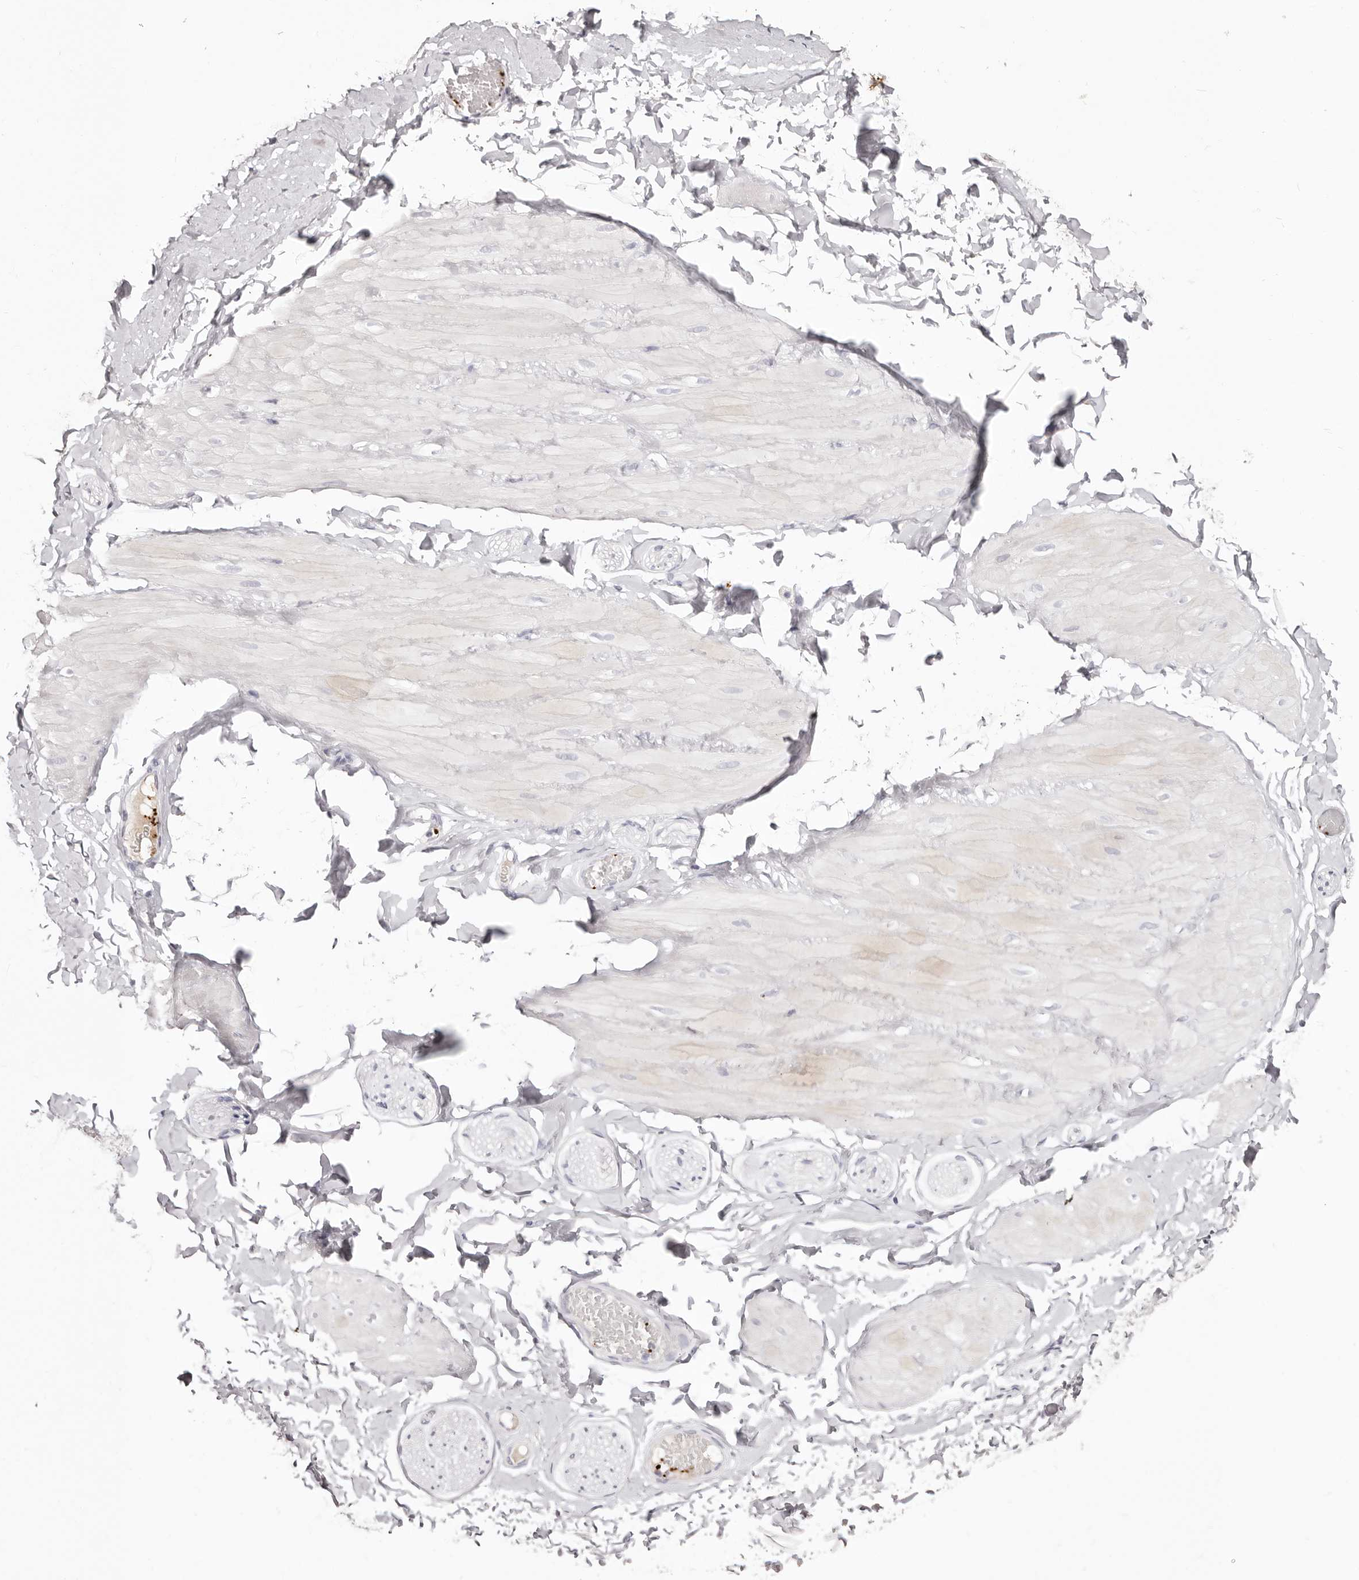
{"staining": {"intensity": "negative", "quantity": "none", "location": "none"}, "tissue": "adipose tissue", "cell_type": "Adipocytes", "image_type": "normal", "snomed": [{"axis": "morphology", "description": "Normal tissue, NOS"}, {"axis": "topography", "description": "Adipose tissue"}, {"axis": "topography", "description": "Vascular tissue"}, {"axis": "topography", "description": "Peripheral nerve tissue"}], "caption": "Adipocytes show no significant expression in normal adipose tissue. (DAB (3,3'-diaminobenzidine) immunohistochemistry with hematoxylin counter stain).", "gene": "PF4", "patient": {"sex": "male", "age": 25}}